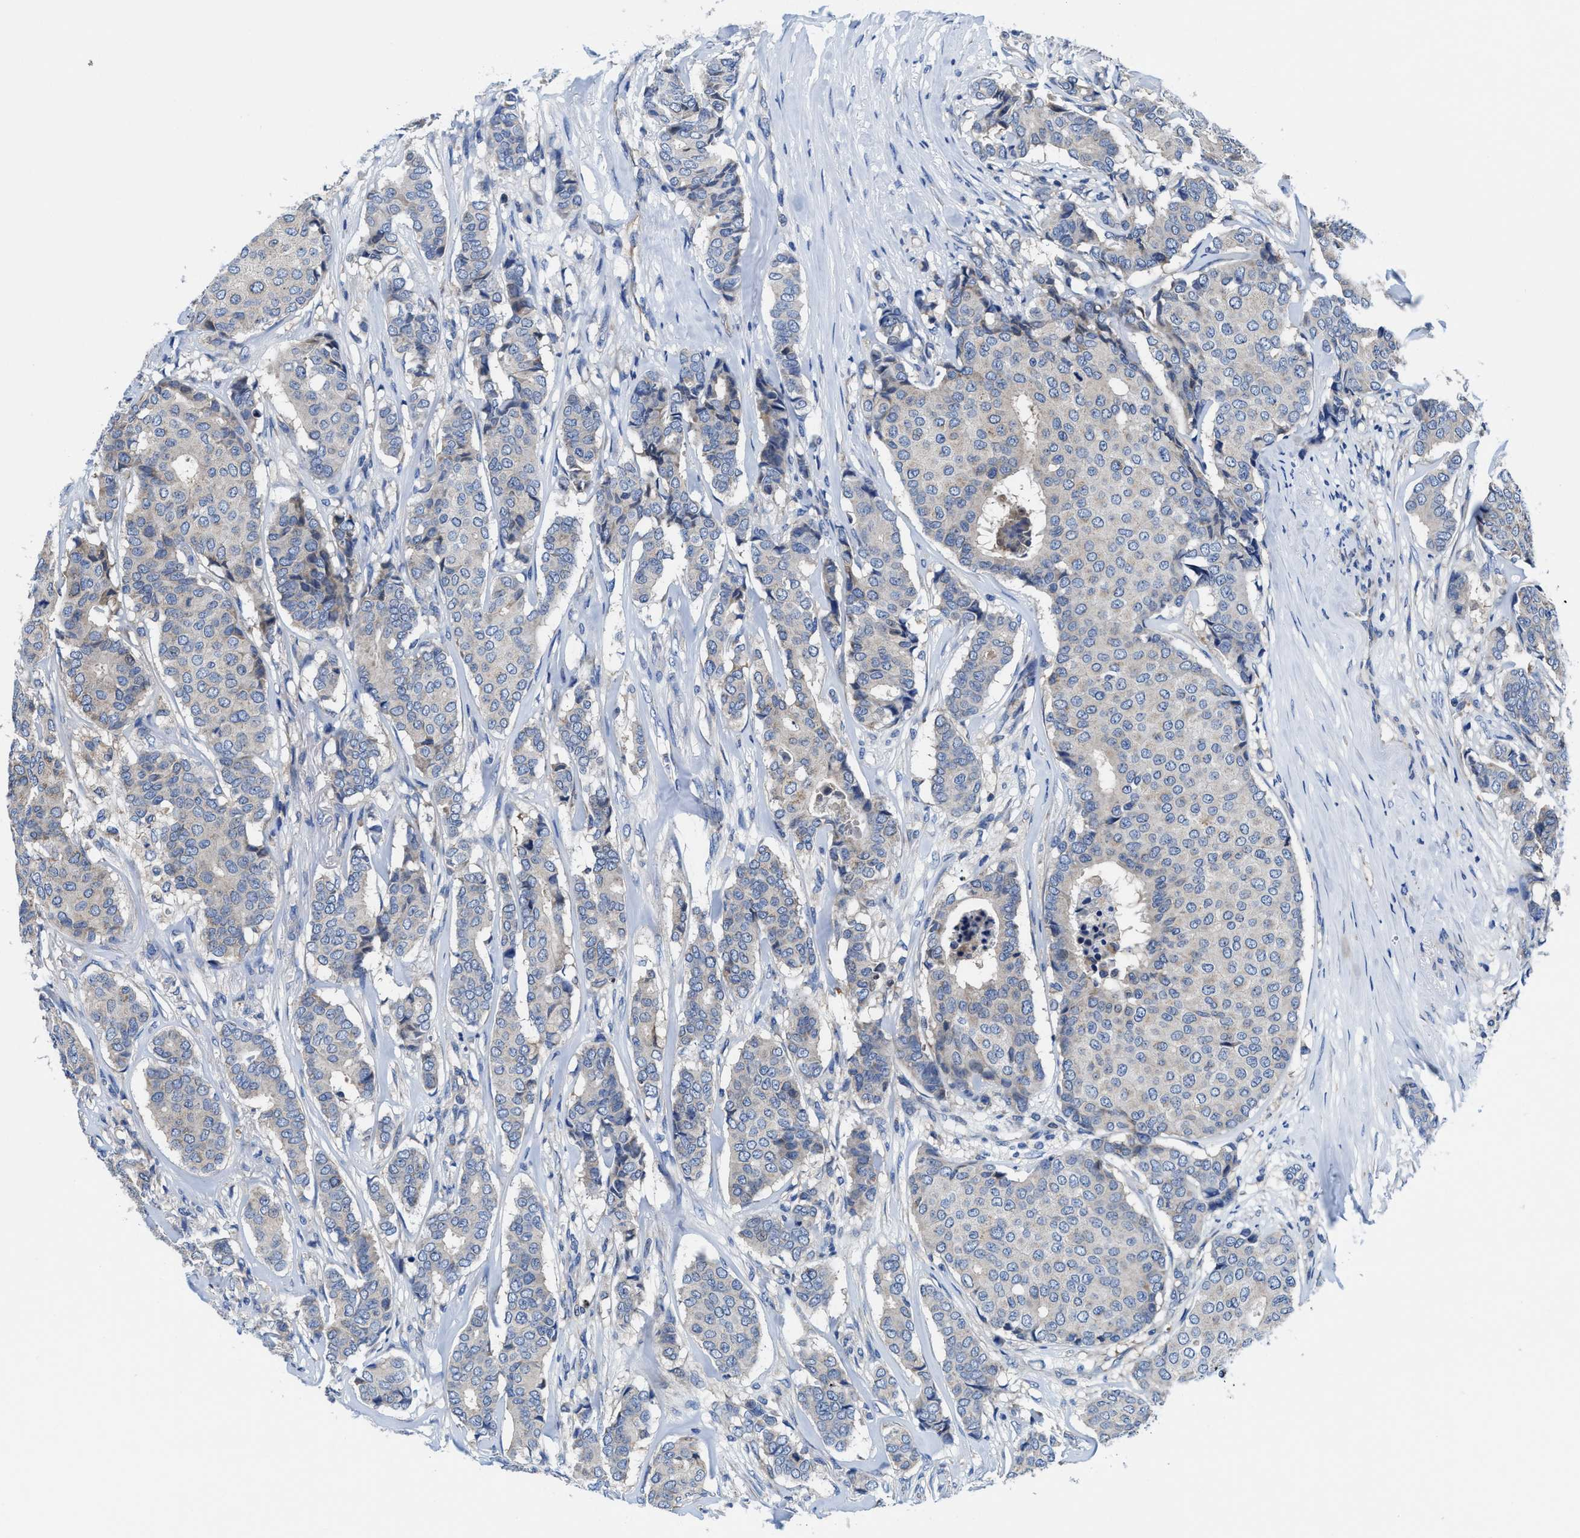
{"staining": {"intensity": "negative", "quantity": "none", "location": "none"}, "tissue": "breast cancer", "cell_type": "Tumor cells", "image_type": "cancer", "snomed": [{"axis": "morphology", "description": "Duct carcinoma"}, {"axis": "topography", "description": "Breast"}], "caption": "Immunohistochemistry of breast intraductal carcinoma reveals no expression in tumor cells. Brightfield microscopy of immunohistochemistry stained with DAB (brown) and hematoxylin (blue), captured at high magnification.", "gene": "TMEM30A", "patient": {"sex": "female", "age": 75}}